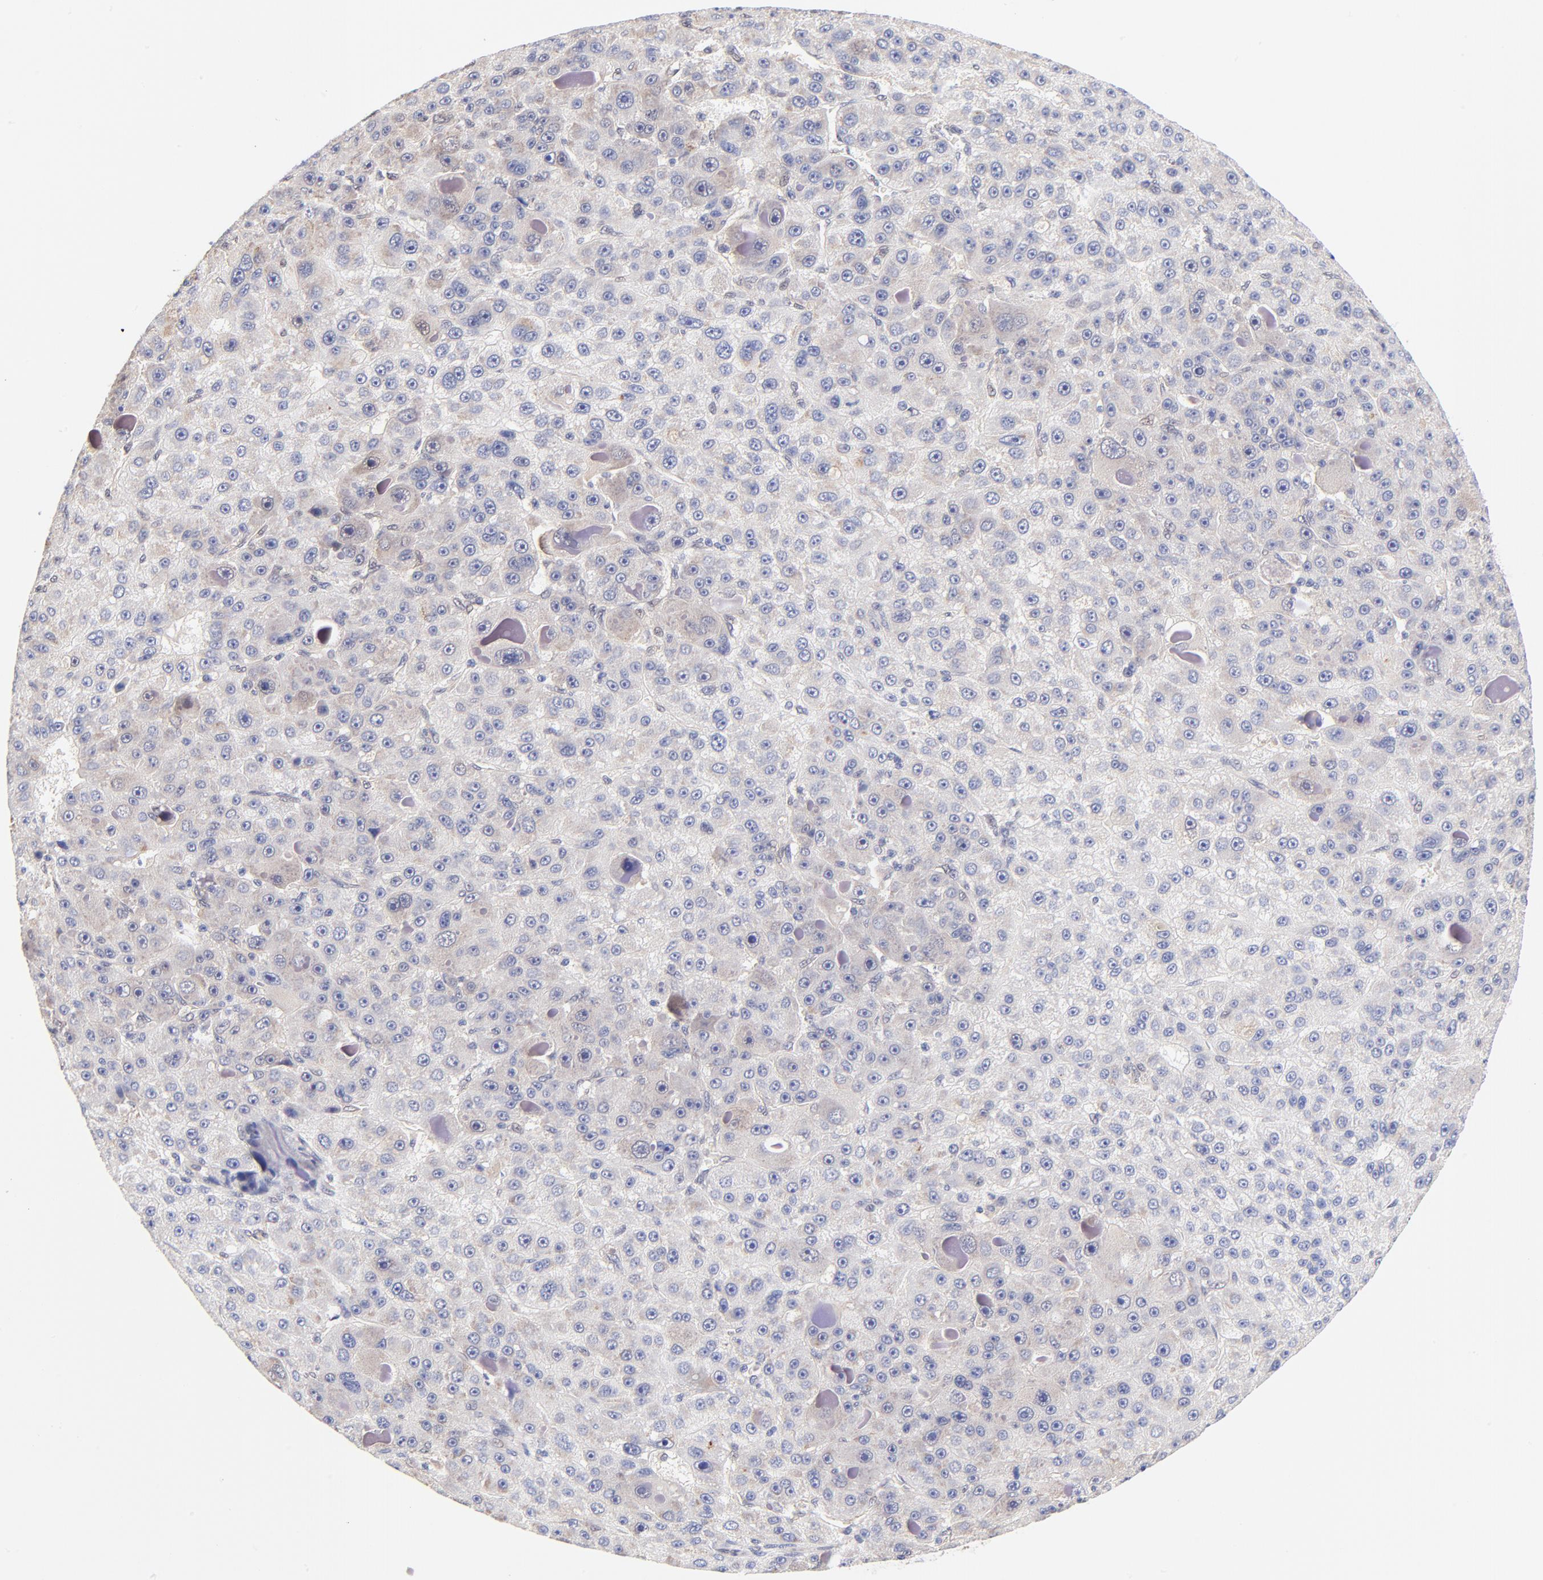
{"staining": {"intensity": "negative", "quantity": "none", "location": "none"}, "tissue": "liver cancer", "cell_type": "Tumor cells", "image_type": "cancer", "snomed": [{"axis": "morphology", "description": "Carcinoma, Hepatocellular, NOS"}, {"axis": "topography", "description": "Liver"}], "caption": "This is a micrograph of immunohistochemistry (IHC) staining of liver hepatocellular carcinoma, which shows no positivity in tumor cells.", "gene": "TXNL1", "patient": {"sex": "male", "age": 76}}